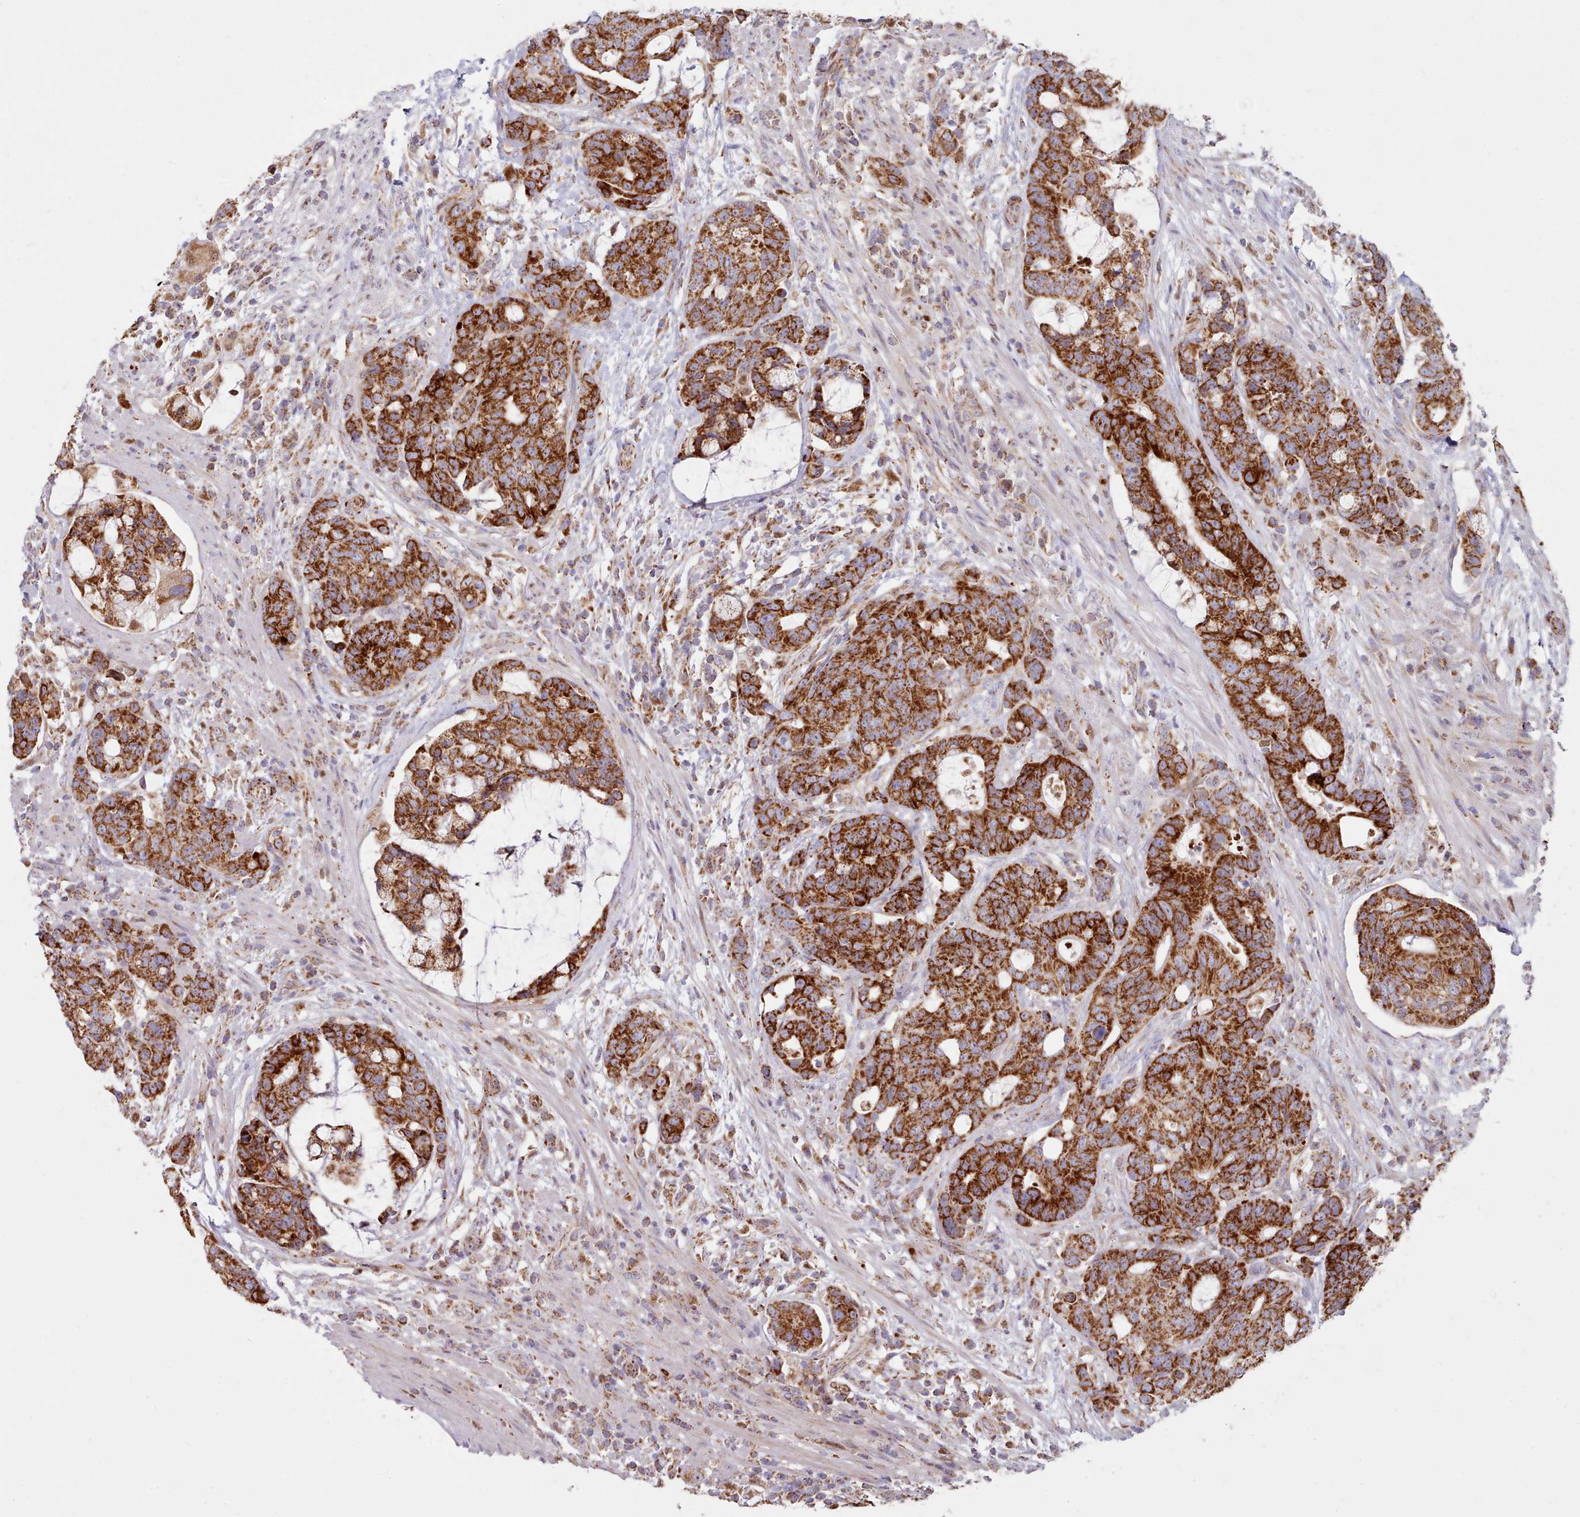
{"staining": {"intensity": "strong", "quantity": ">75%", "location": "cytoplasmic/membranous"}, "tissue": "colorectal cancer", "cell_type": "Tumor cells", "image_type": "cancer", "snomed": [{"axis": "morphology", "description": "Adenocarcinoma, NOS"}, {"axis": "topography", "description": "Colon"}], "caption": "Immunohistochemistry (DAB (3,3'-diaminobenzidine)) staining of colorectal cancer (adenocarcinoma) reveals strong cytoplasmic/membranous protein expression in approximately >75% of tumor cells.", "gene": "HSDL2", "patient": {"sex": "female", "age": 82}}